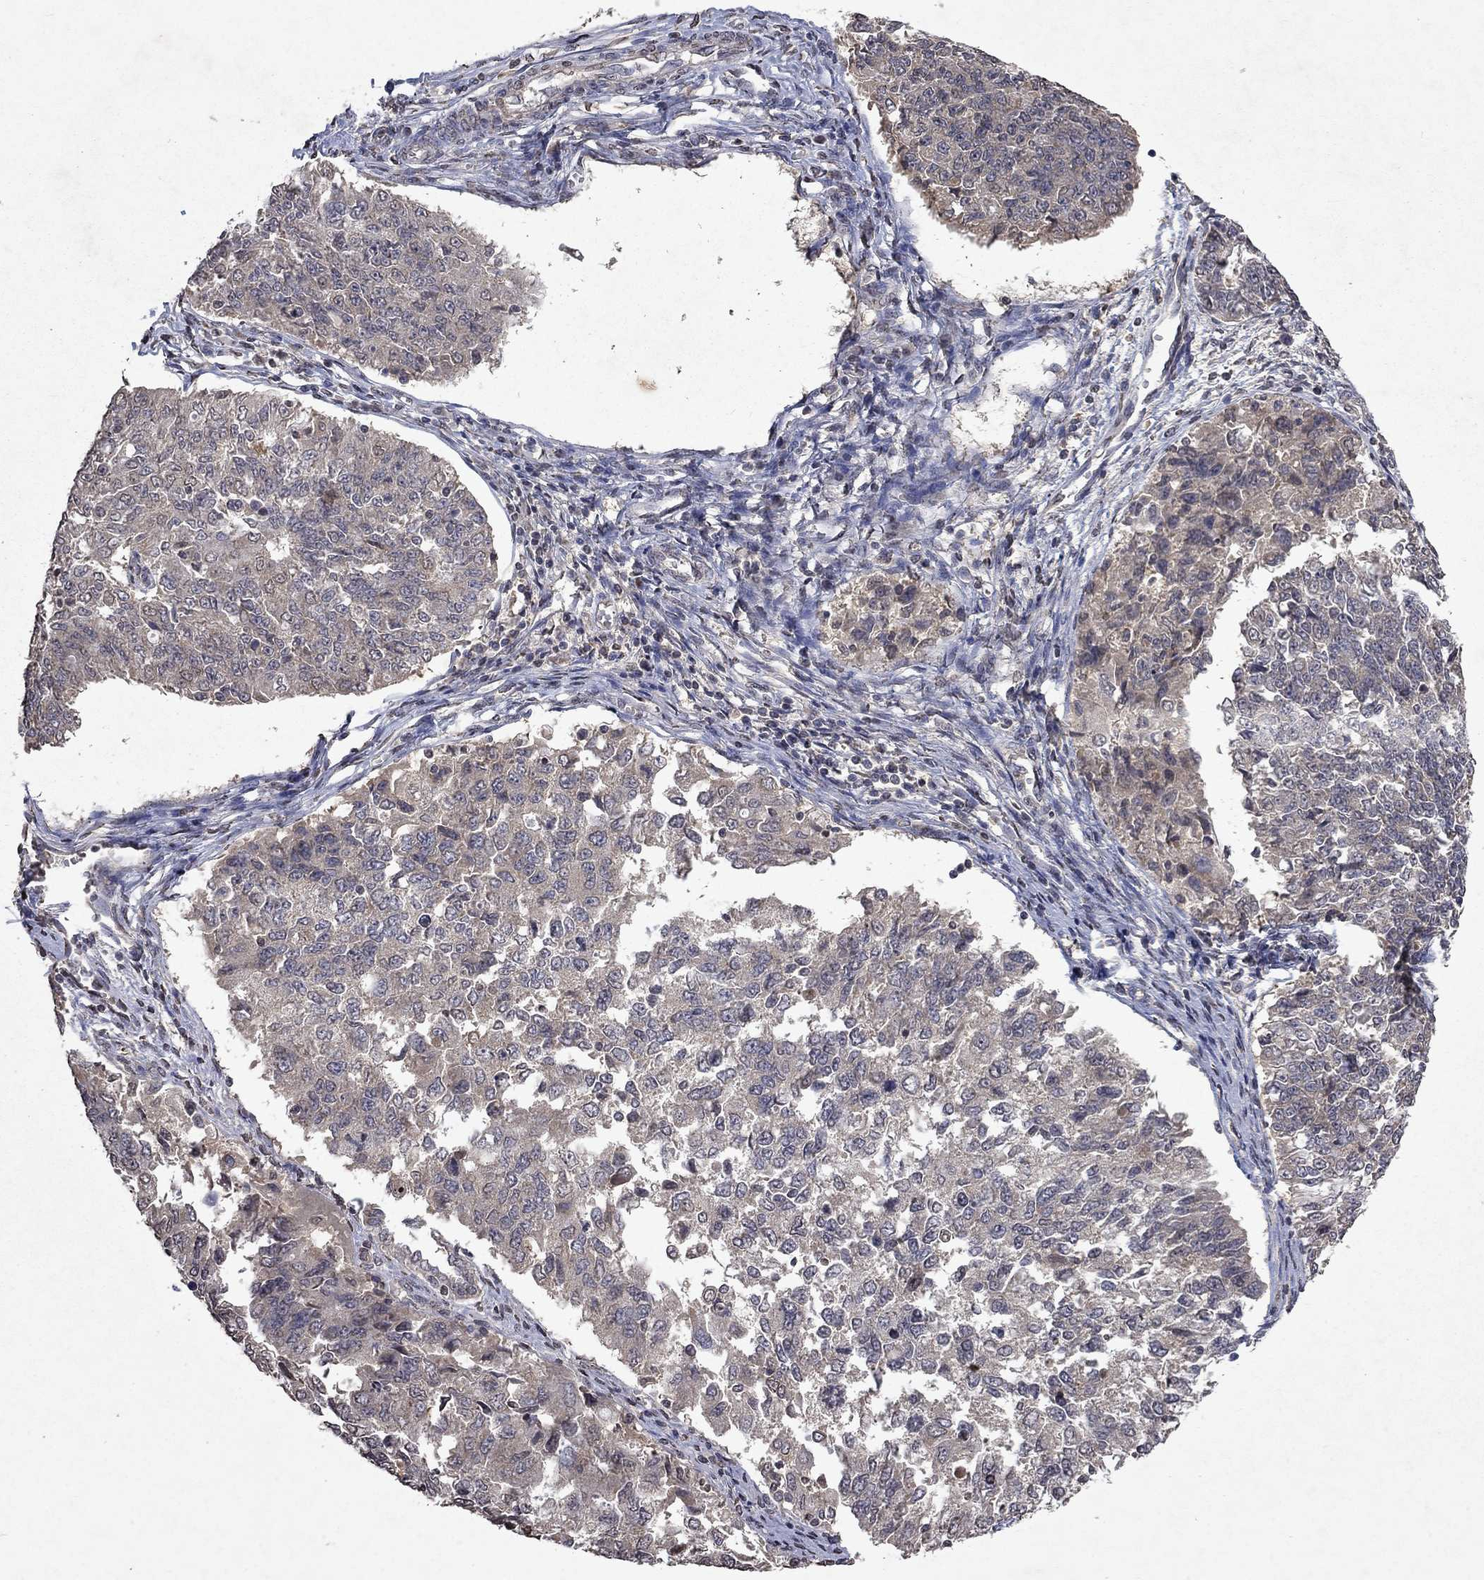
{"staining": {"intensity": "weak", "quantity": "25%-75%", "location": "cytoplasmic/membranous"}, "tissue": "endometrial cancer", "cell_type": "Tumor cells", "image_type": "cancer", "snomed": [{"axis": "morphology", "description": "Adenocarcinoma, NOS"}, {"axis": "topography", "description": "Endometrium"}], "caption": "Protein analysis of endometrial cancer tissue exhibits weak cytoplasmic/membranous expression in approximately 25%-75% of tumor cells. The staining was performed using DAB to visualize the protein expression in brown, while the nuclei were stained in blue with hematoxylin (Magnification: 20x).", "gene": "TTC38", "patient": {"sex": "female", "age": 43}}